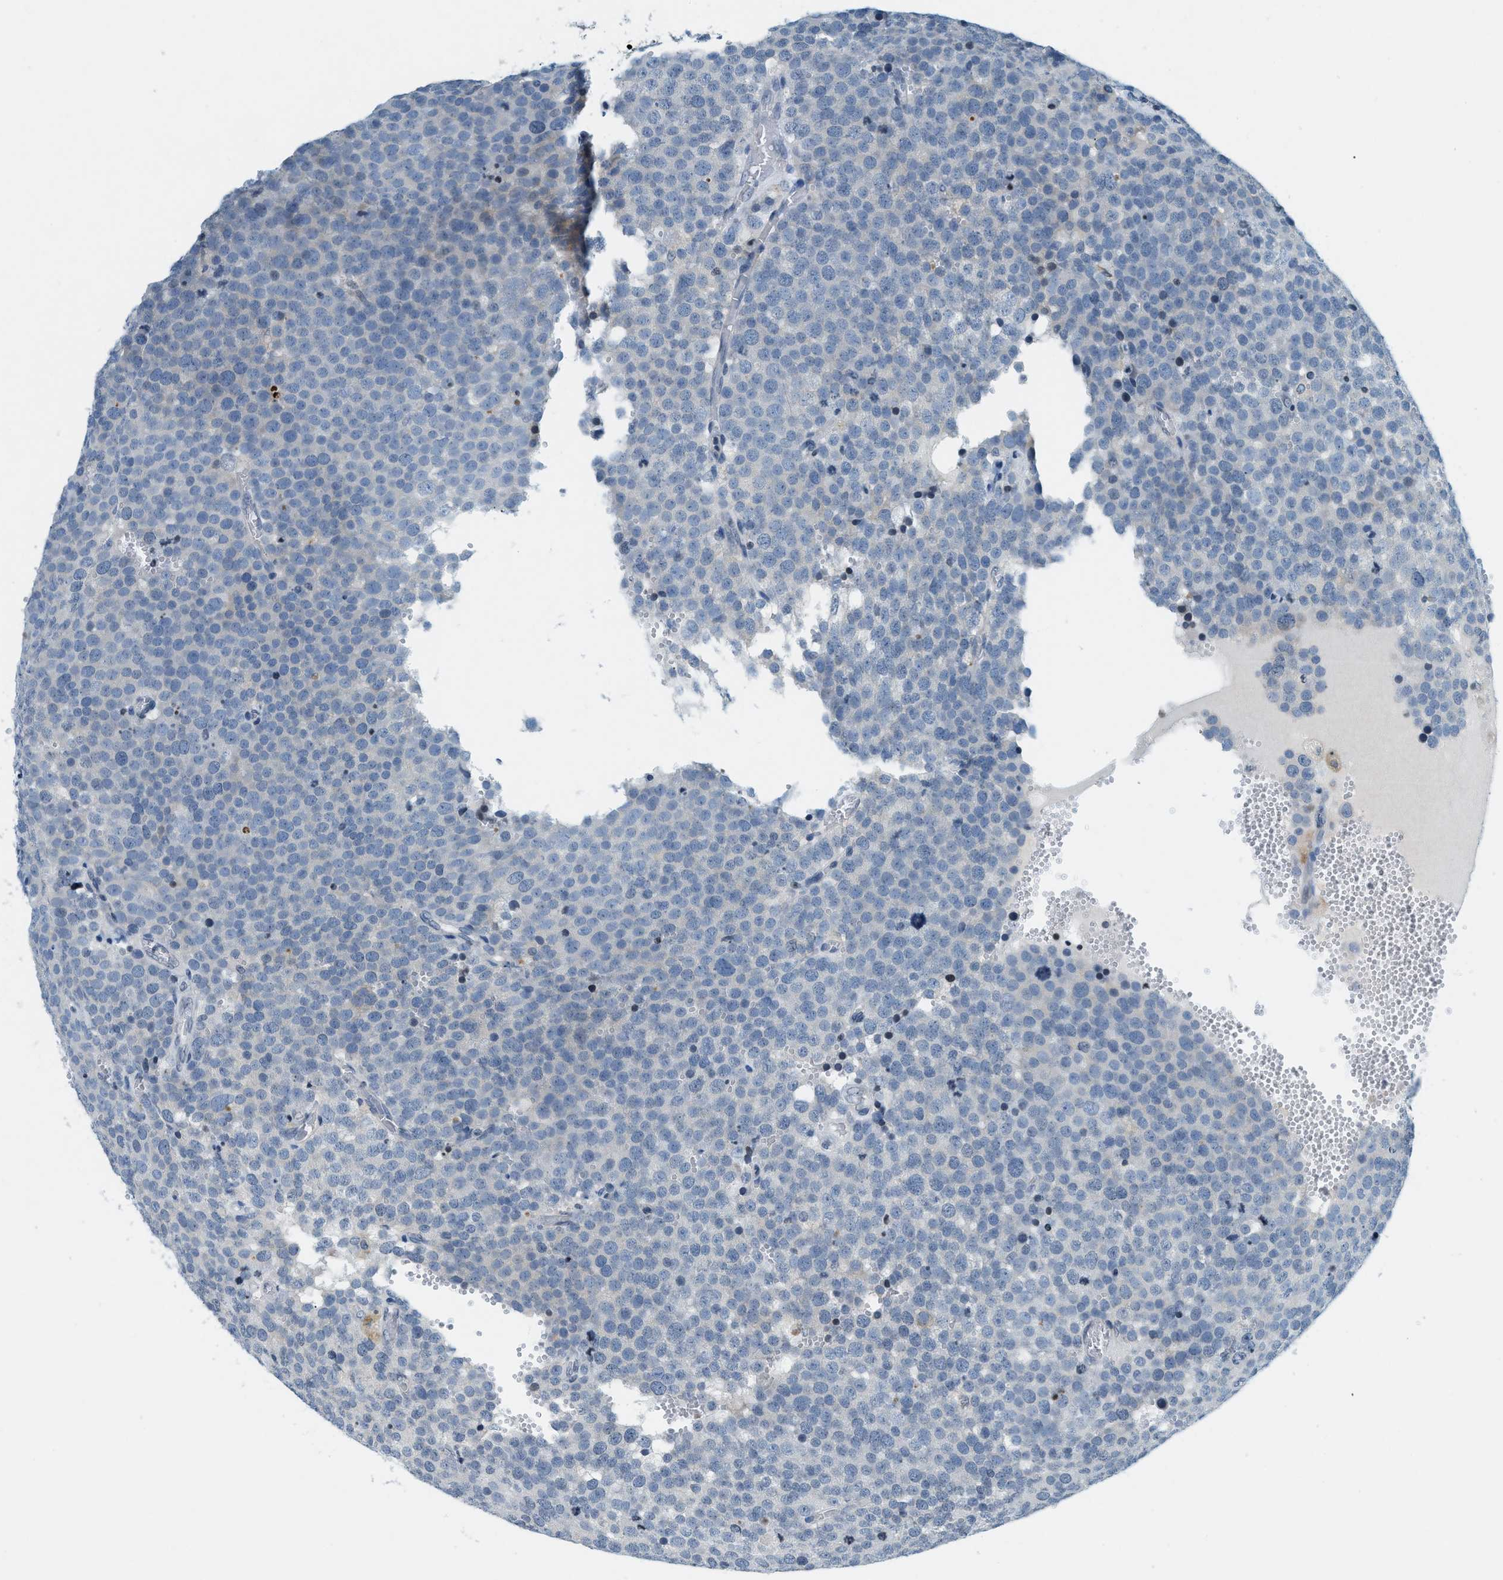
{"staining": {"intensity": "negative", "quantity": "none", "location": "none"}, "tissue": "testis cancer", "cell_type": "Tumor cells", "image_type": "cancer", "snomed": [{"axis": "morphology", "description": "Normal tissue, NOS"}, {"axis": "morphology", "description": "Seminoma, NOS"}, {"axis": "topography", "description": "Testis"}], "caption": "High magnification brightfield microscopy of testis cancer (seminoma) stained with DAB (3,3'-diaminobenzidine) (brown) and counterstained with hematoxylin (blue): tumor cells show no significant positivity. The staining is performed using DAB (3,3'-diaminobenzidine) brown chromogen with nuclei counter-stained in using hematoxylin.", "gene": "UVRAG", "patient": {"sex": "male", "age": 71}}